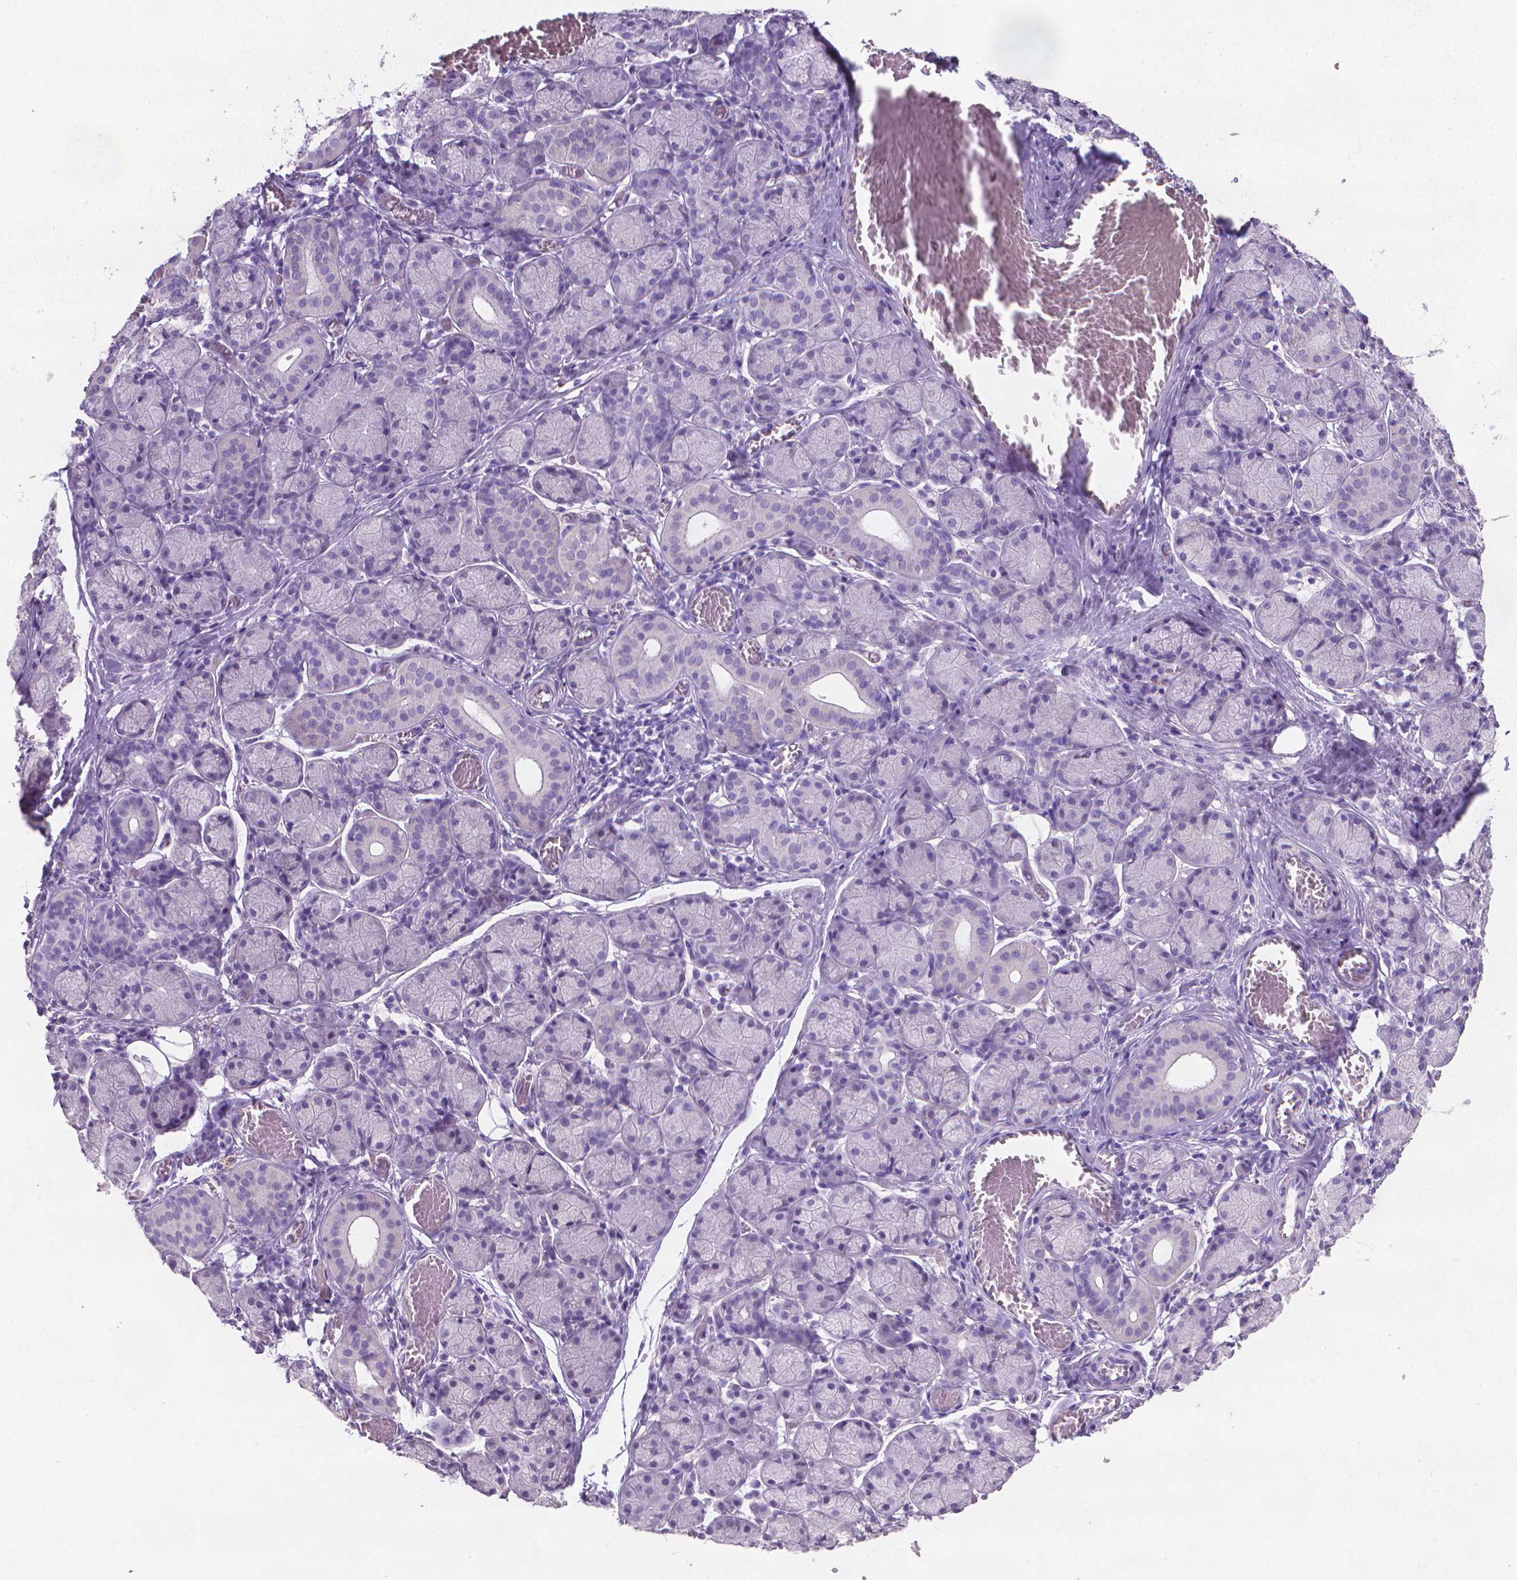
{"staining": {"intensity": "negative", "quantity": "none", "location": "none"}, "tissue": "salivary gland", "cell_type": "Glandular cells", "image_type": "normal", "snomed": [{"axis": "morphology", "description": "Normal tissue, NOS"}, {"axis": "topography", "description": "Salivary gland"}, {"axis": "topography", "description": "Peripheral nerve tissue"}], "caption": "Histopathology image shows no significant protein positivity in glandular cells of normal salivary gland. (Stains: DAB IHC with hematoxylin counter stain, Microscopy: brightfield microscopy at high magnification).", "gene": "XPNPEP2", "patient": {"sex": "female", "age": 24}}